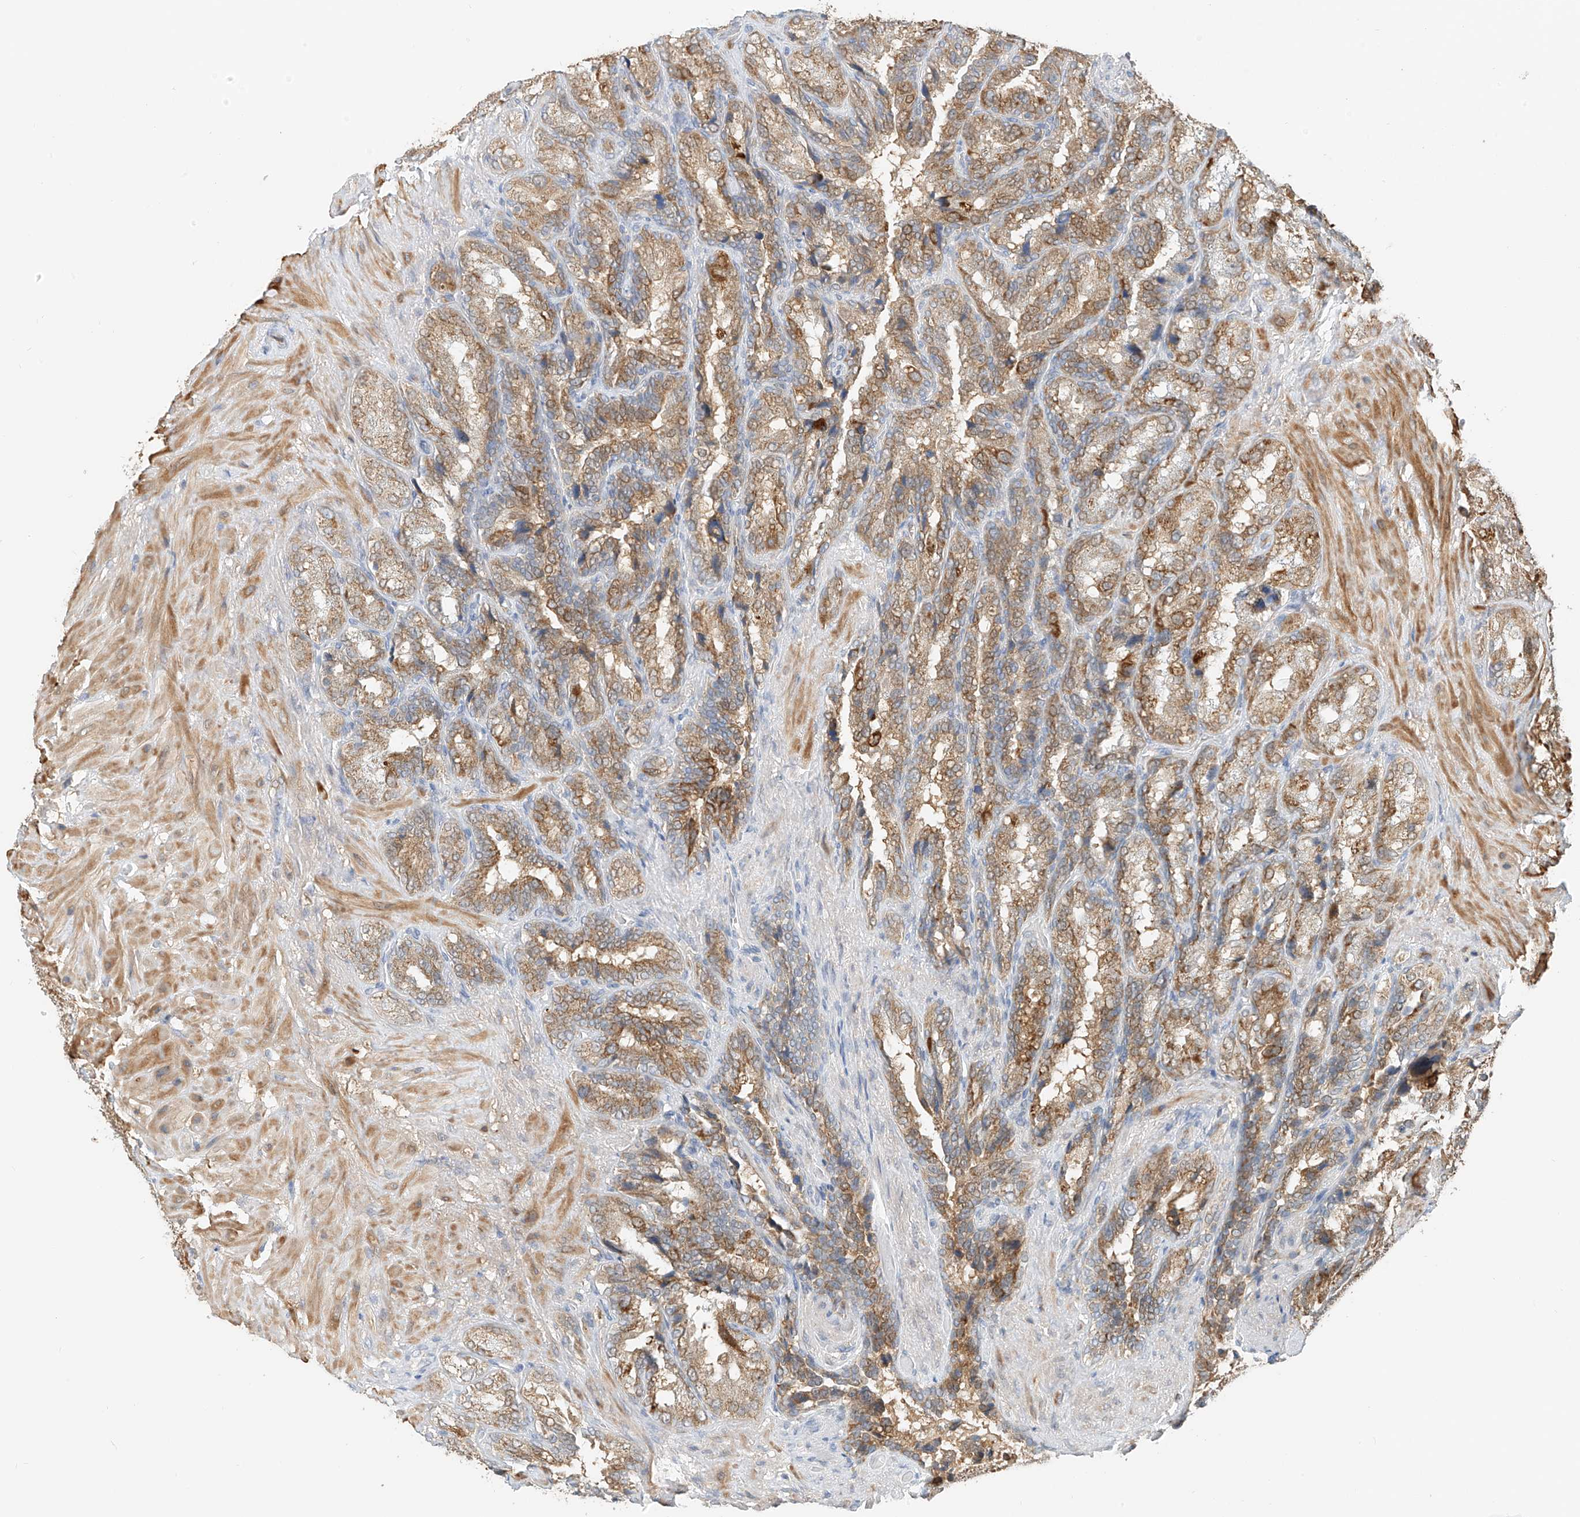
{"staining": {"intensity": "moderate", "quantity": ">75%", "location": "cytoplasmic/membranous"}, "tissue": "seminal vesicle", "cell_type": "Glandular cells", "image_type": "normal", "snomed": [{"axis": "morphology", "description": "Normal tissue, NOS"}, {"axis": "topography", "description": "Seminal veicle"}, {"axis": "topography", "description": "Peripheral nerve tissue"}], "caption": "About >75% of glandular cells in unremarkable human seminal vesicle show moderate cytoplasmic/membranous protein expression as visualized by brown immunohistochemical staining.", "gene": "PPA2", "patient": {"sex": "male", "age": 63}}